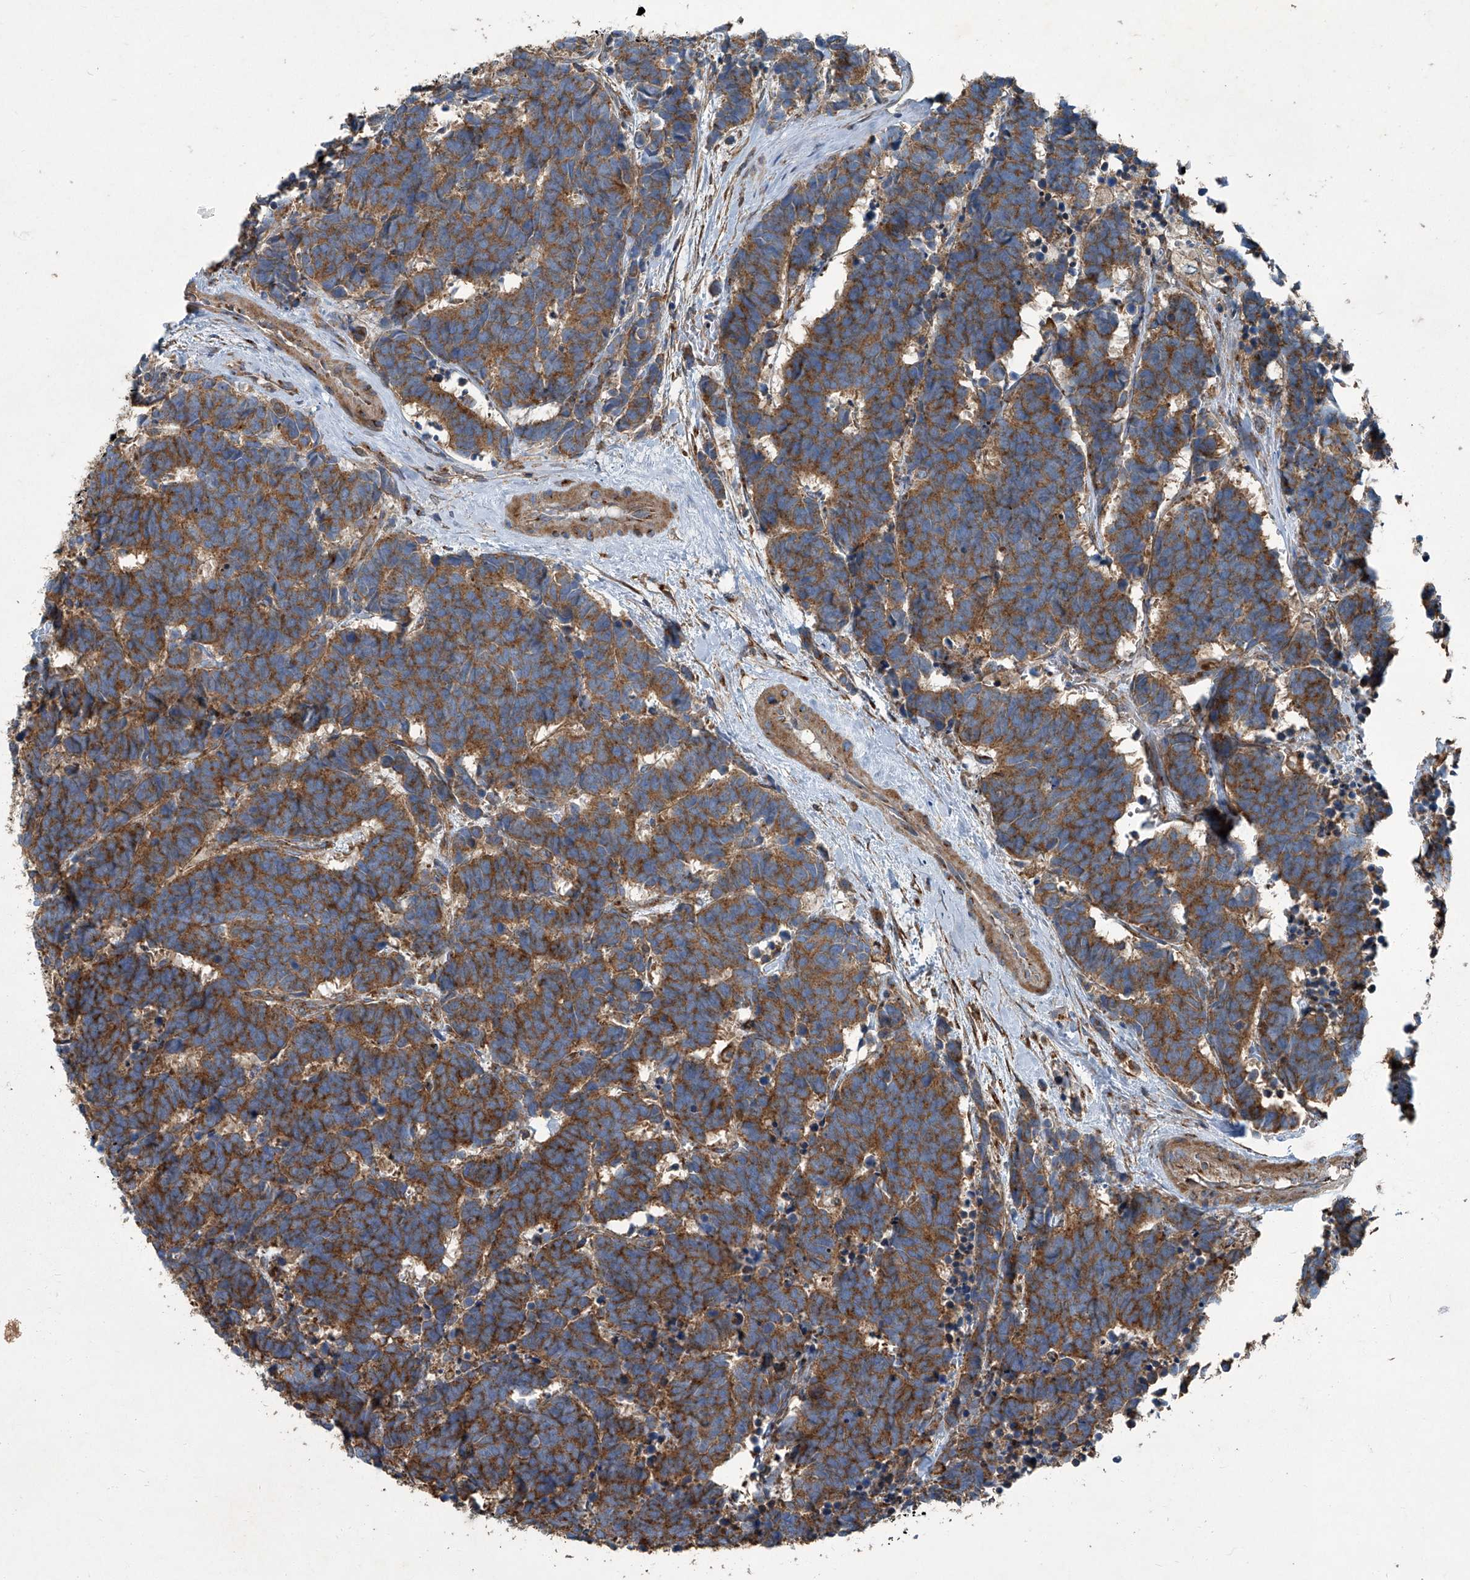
{"staining": {"intensity": "strong", "quantity": ">75%", "location": "cytoplasmic/membranous"}, "tissue": "carcinoid", "cell_type": "Tumor cells", "image_type": "cancer", "snomed": [{"axis": "morphology", "description": "Carcinoma, NOS"}, {"axis": "morphology", "description": "Carcinoid, malignant, NOS"}, {"axis": "topography", "description": "Urinary bladder"}], "caption": "Human carcinoid stained with a brown dye displays strong cytoplasmic/membranous positive expression in approximately >75% of tumor cells.", "gene": "PIGH", "patient": {"sex": "male", "age": 57}}